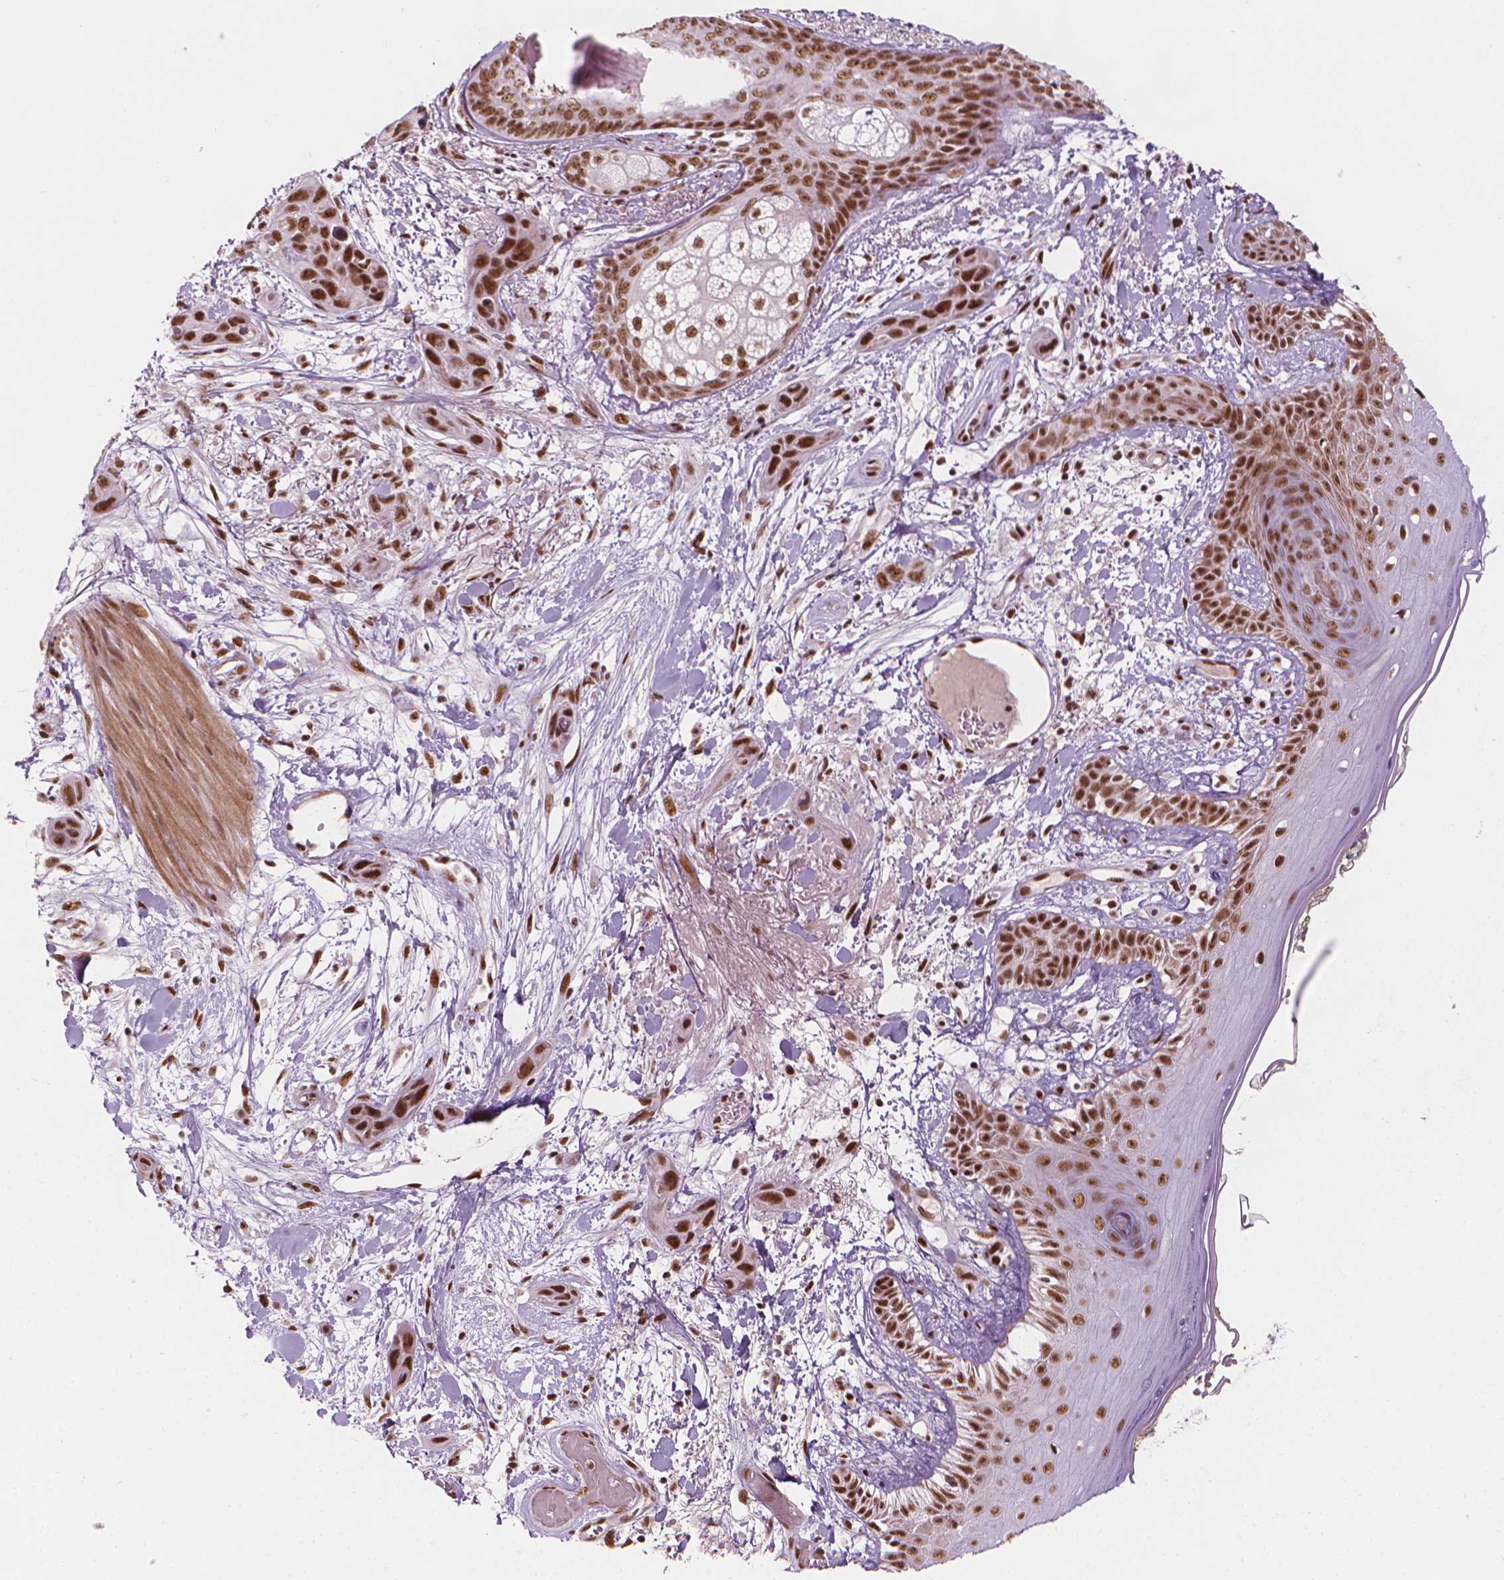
{"staining": {"intensity": "strong", "quantity": ">75%", "location": "nuclear"}, "tissue": "skin cancer", "cell_type": "Tumor cells", "image_type": "cancer", "snomed": [{"axis": "morphology", "description": "Squamous cell carcinoma, NOS"}, {"axis": "topography", "description": "Skin"}], "caption": "A brown stain labels strong nuclear expression of a protein in skin cancer (squamous cell carcinoma) tumor cells. The staining is performed using DAB (3,3'-diaminobenzidine) brown chromogen to label protein expression. The nuclei are counter-stained blue using hematoxylin.", "gene": "ELF2", "patient": {"sex": "male", "age": 79}}